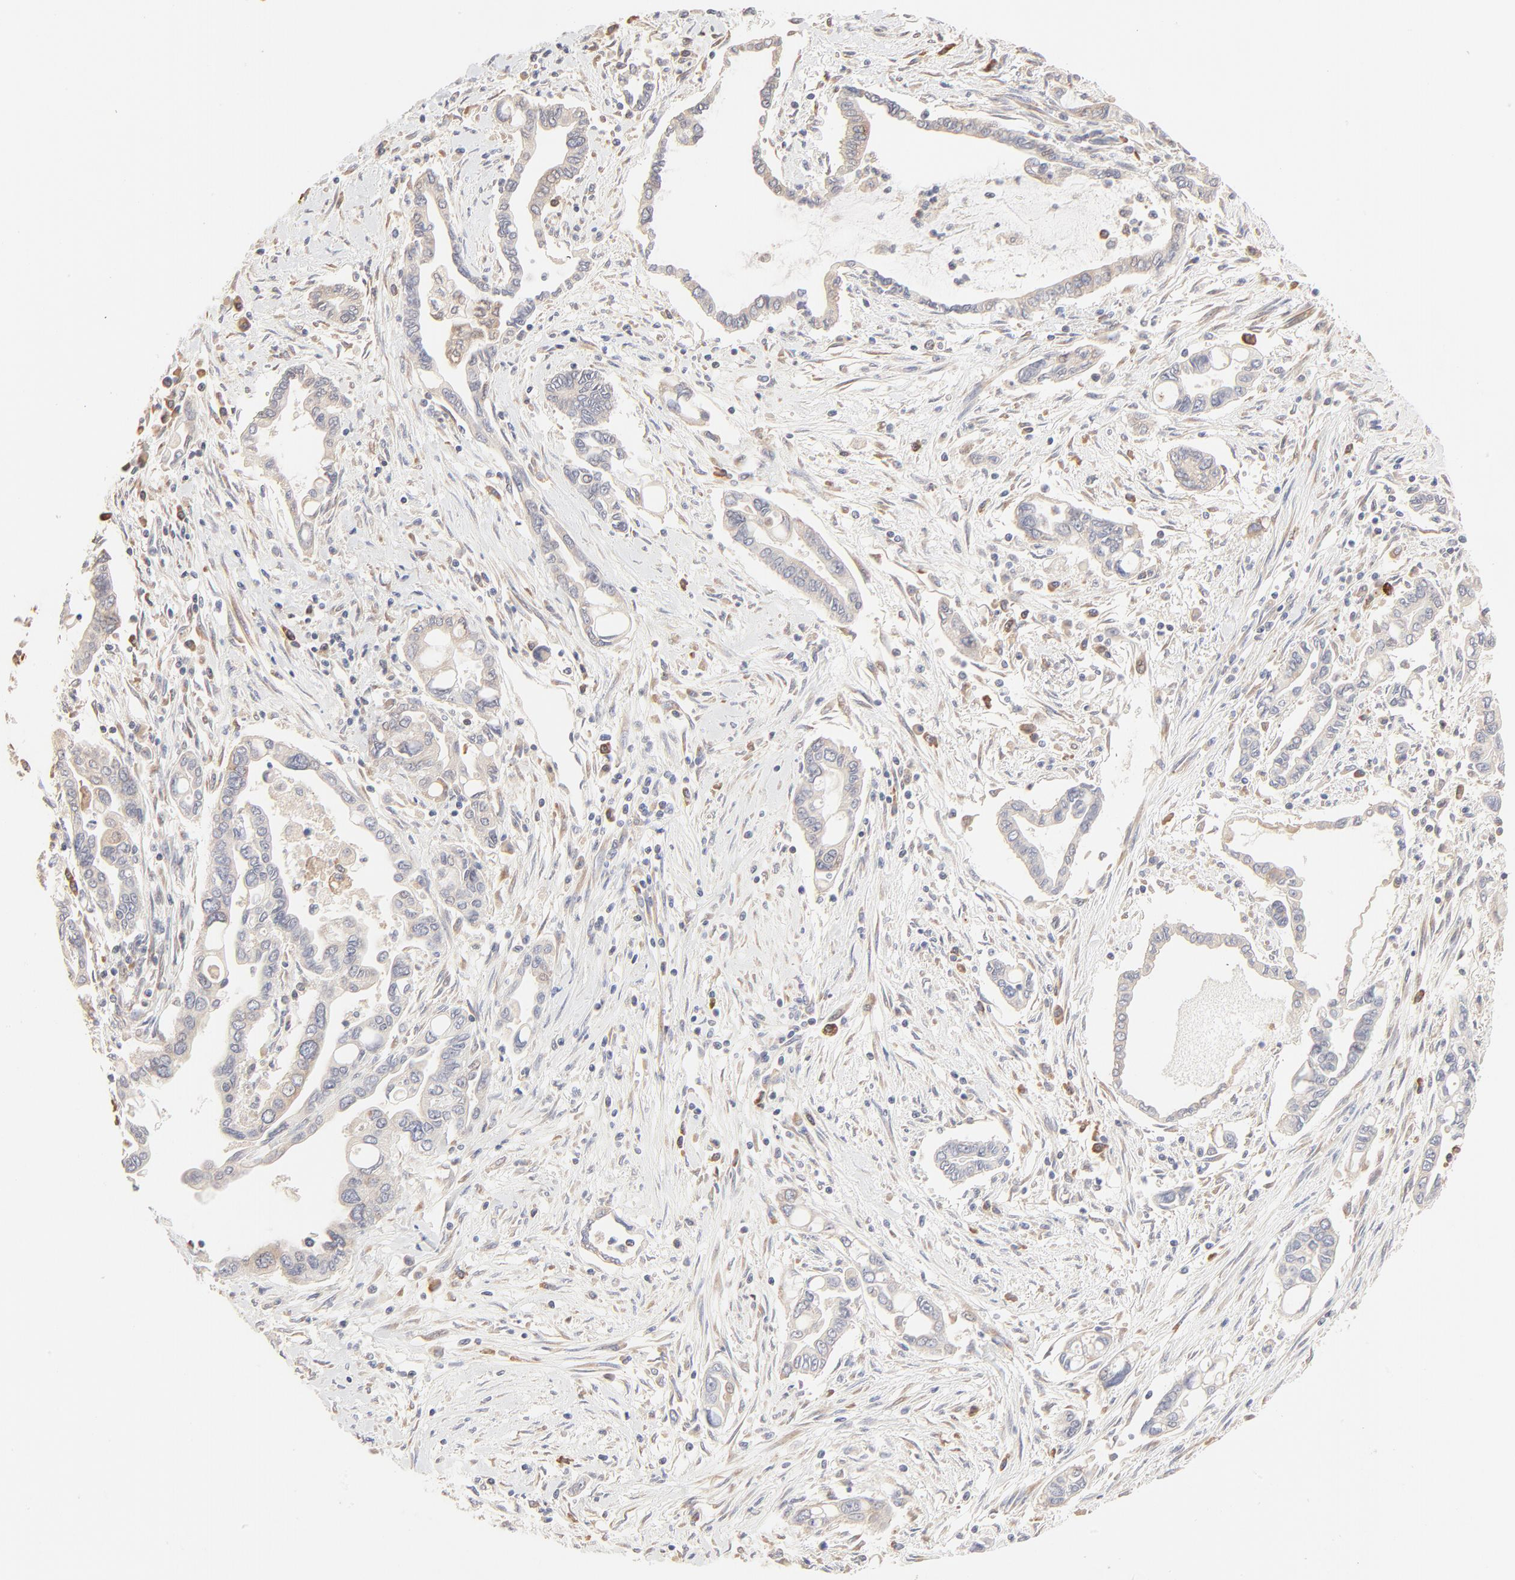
{"staining": {"intensity": "weak", "quantity": "25%-75%", "location": "cytoplasmic/membranous"}, "tissue": "pancreatic cancer", "cell_type": "Tumor cells", "image_type": "cancer", "snomed": [{"axis": "morphology", "description": "Adenocarcinoma, NOS"}, {"axis": "topography", "description": "Pancreas"}], "caption": "High-power microscopy captured an immunohistochemistry (IHC) micrograph of pancreatic cancer (adenocarcinoma), revealing weak cytoplasmic/membranous expression in about 25%-75% of tumor cells.", "gene": "RPS20", "patient": {"sex": "female", "age": 57}}